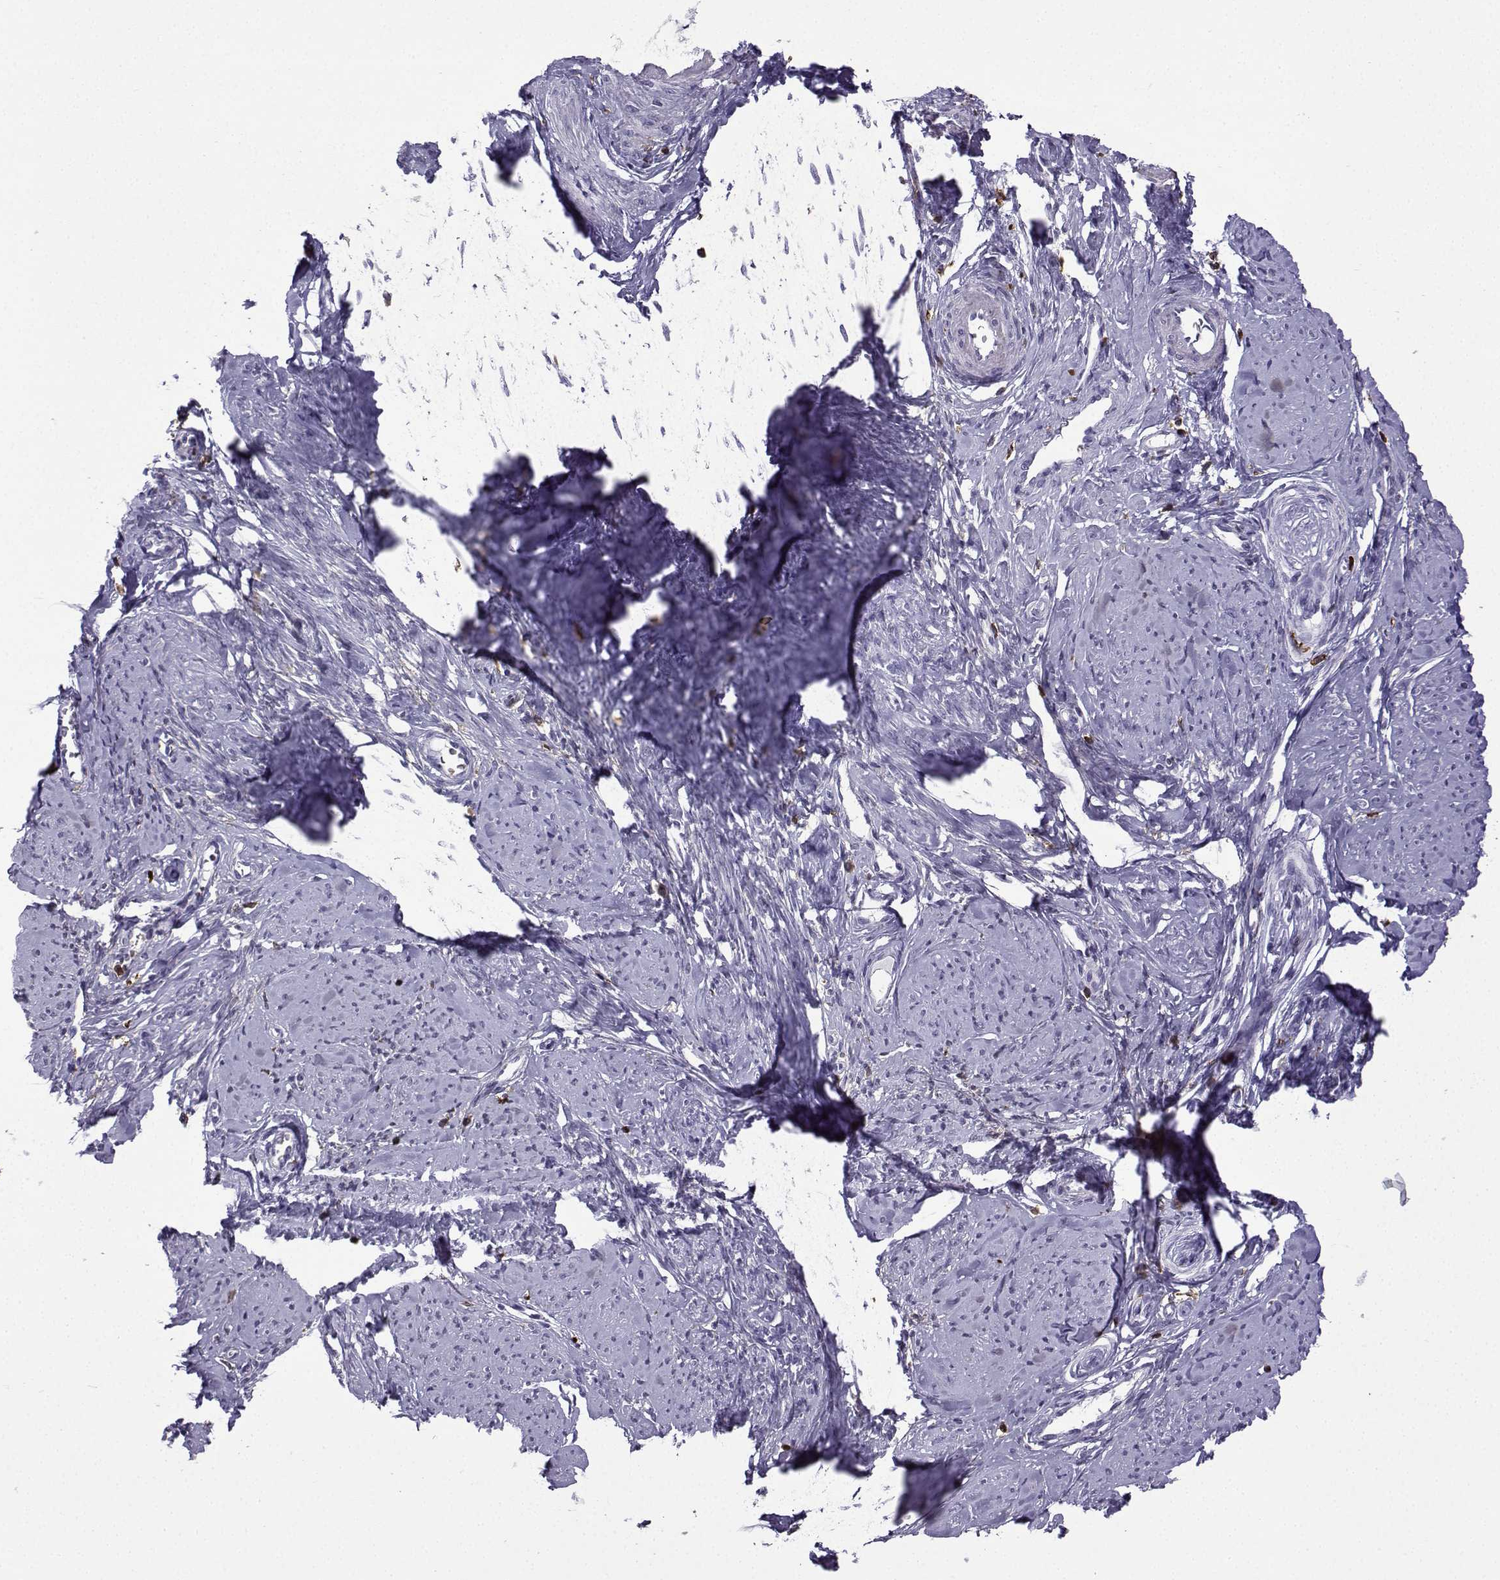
{"staining": {"intensity": "negative", "quantity": "none", "location": "none"}, "tissue": "smooth muscle", "cell_type": "Smooth muscle cells", "image_type": "normal", "snomed": [{"axis": "morphology", "description": "Normal tissue, NOS"}, {"axis": "topography", "description": "Smooth muscle"}], "caption": "Protein analysis of benign smooth muscle demonstrates no significant staining in smooth muscle cells. The staining is performed using DAB (3,3'-diaminobenzidine) brown chromogen with nuclei counter-stained in using hematoxylin.", "gene": "DOCK10", "patient": {"sex": "female", "age": 48}}